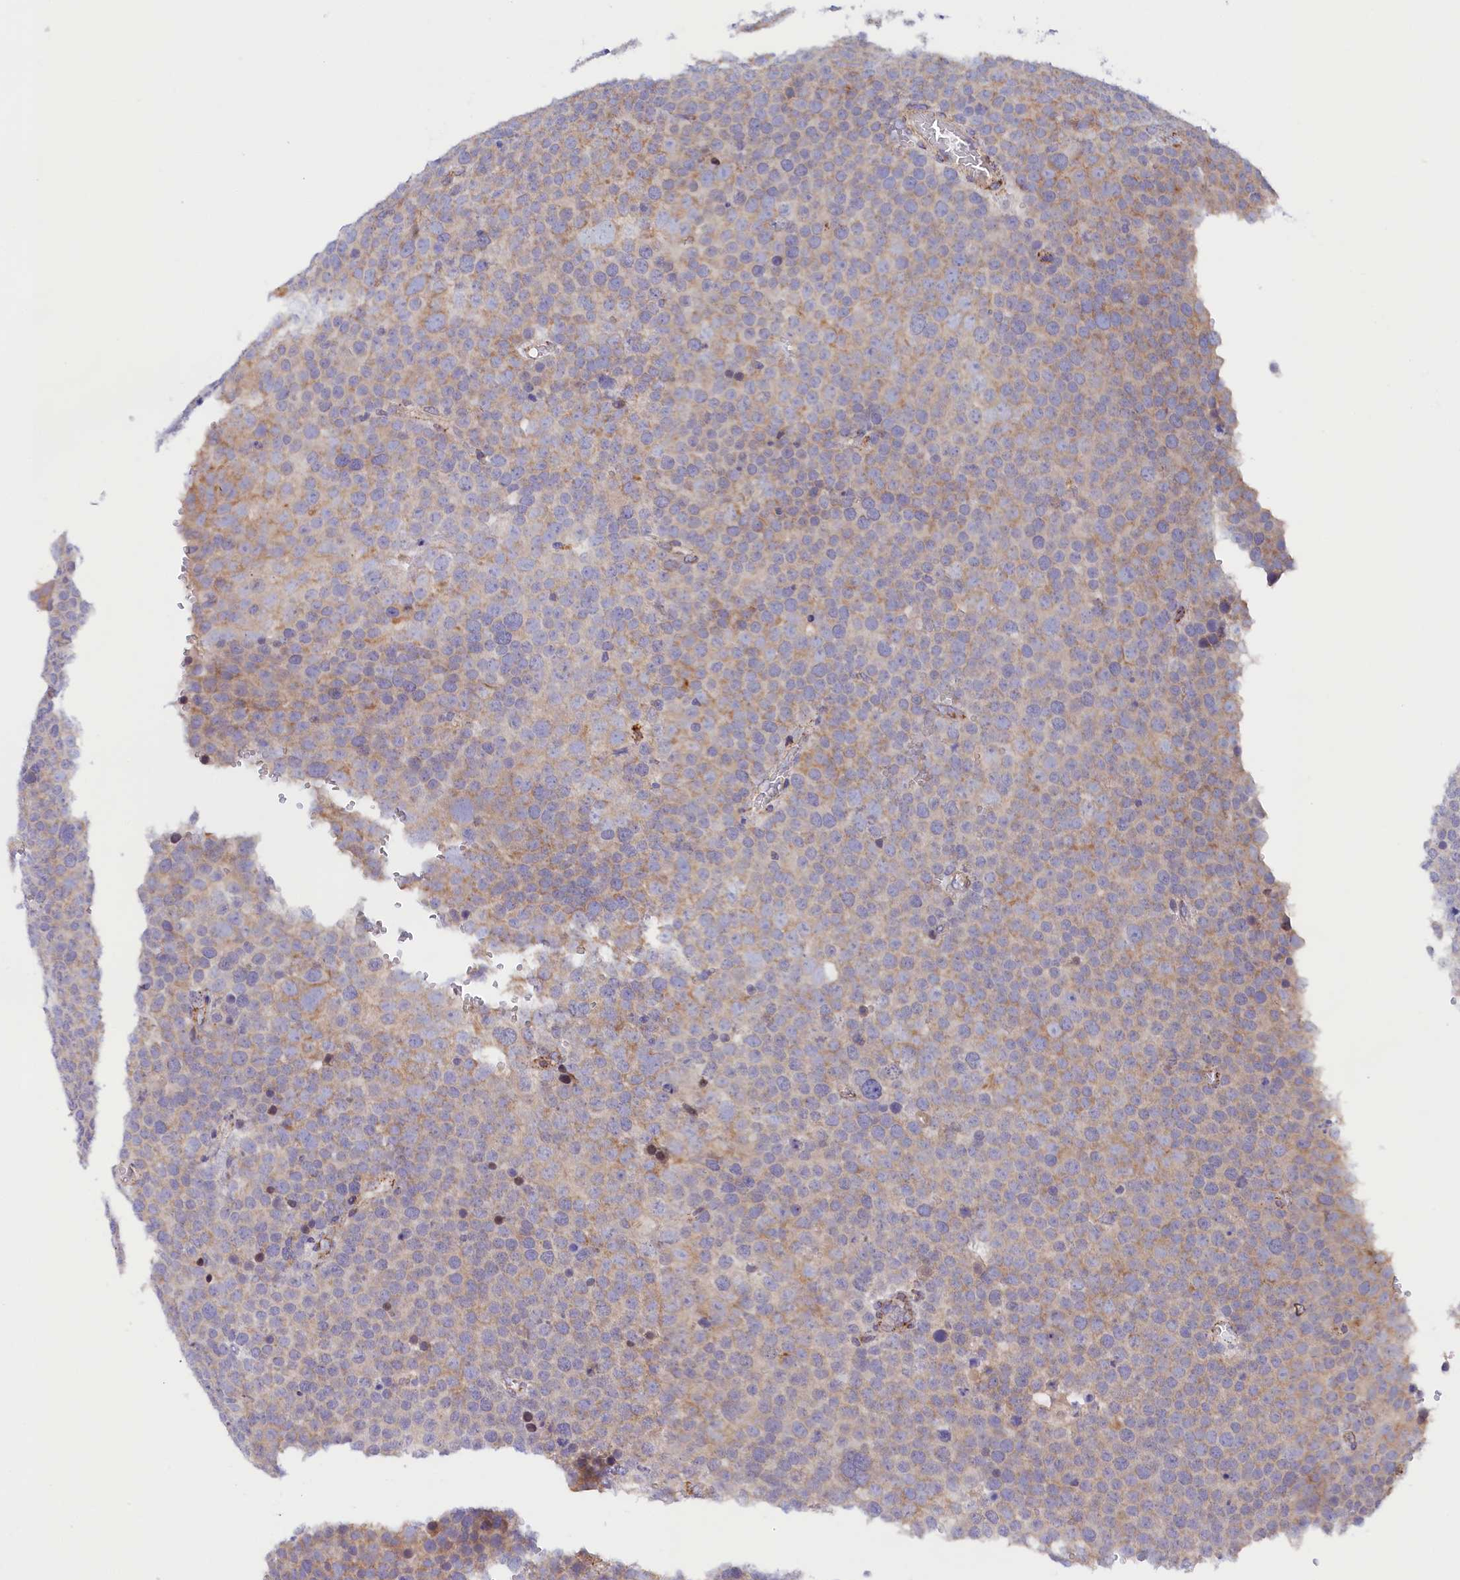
{"staining": {"intensity": "negative", "quantity": "none", "location": "none"}, "tissue": "testis cancer", "cell_type": "Tumor cells", "image_type": "cancer", "snomed": [{"axis": "morphology", "description": "Seminoma, NOS"}, {"axis": "topography", "description": "Testis"}], "caption": "Human testis cancer stained for a protein using immunohistochemistry displays no positivity in tumor cells.", "gene": "AKTIP", "patient": {"sex": "male", "age": 71}}